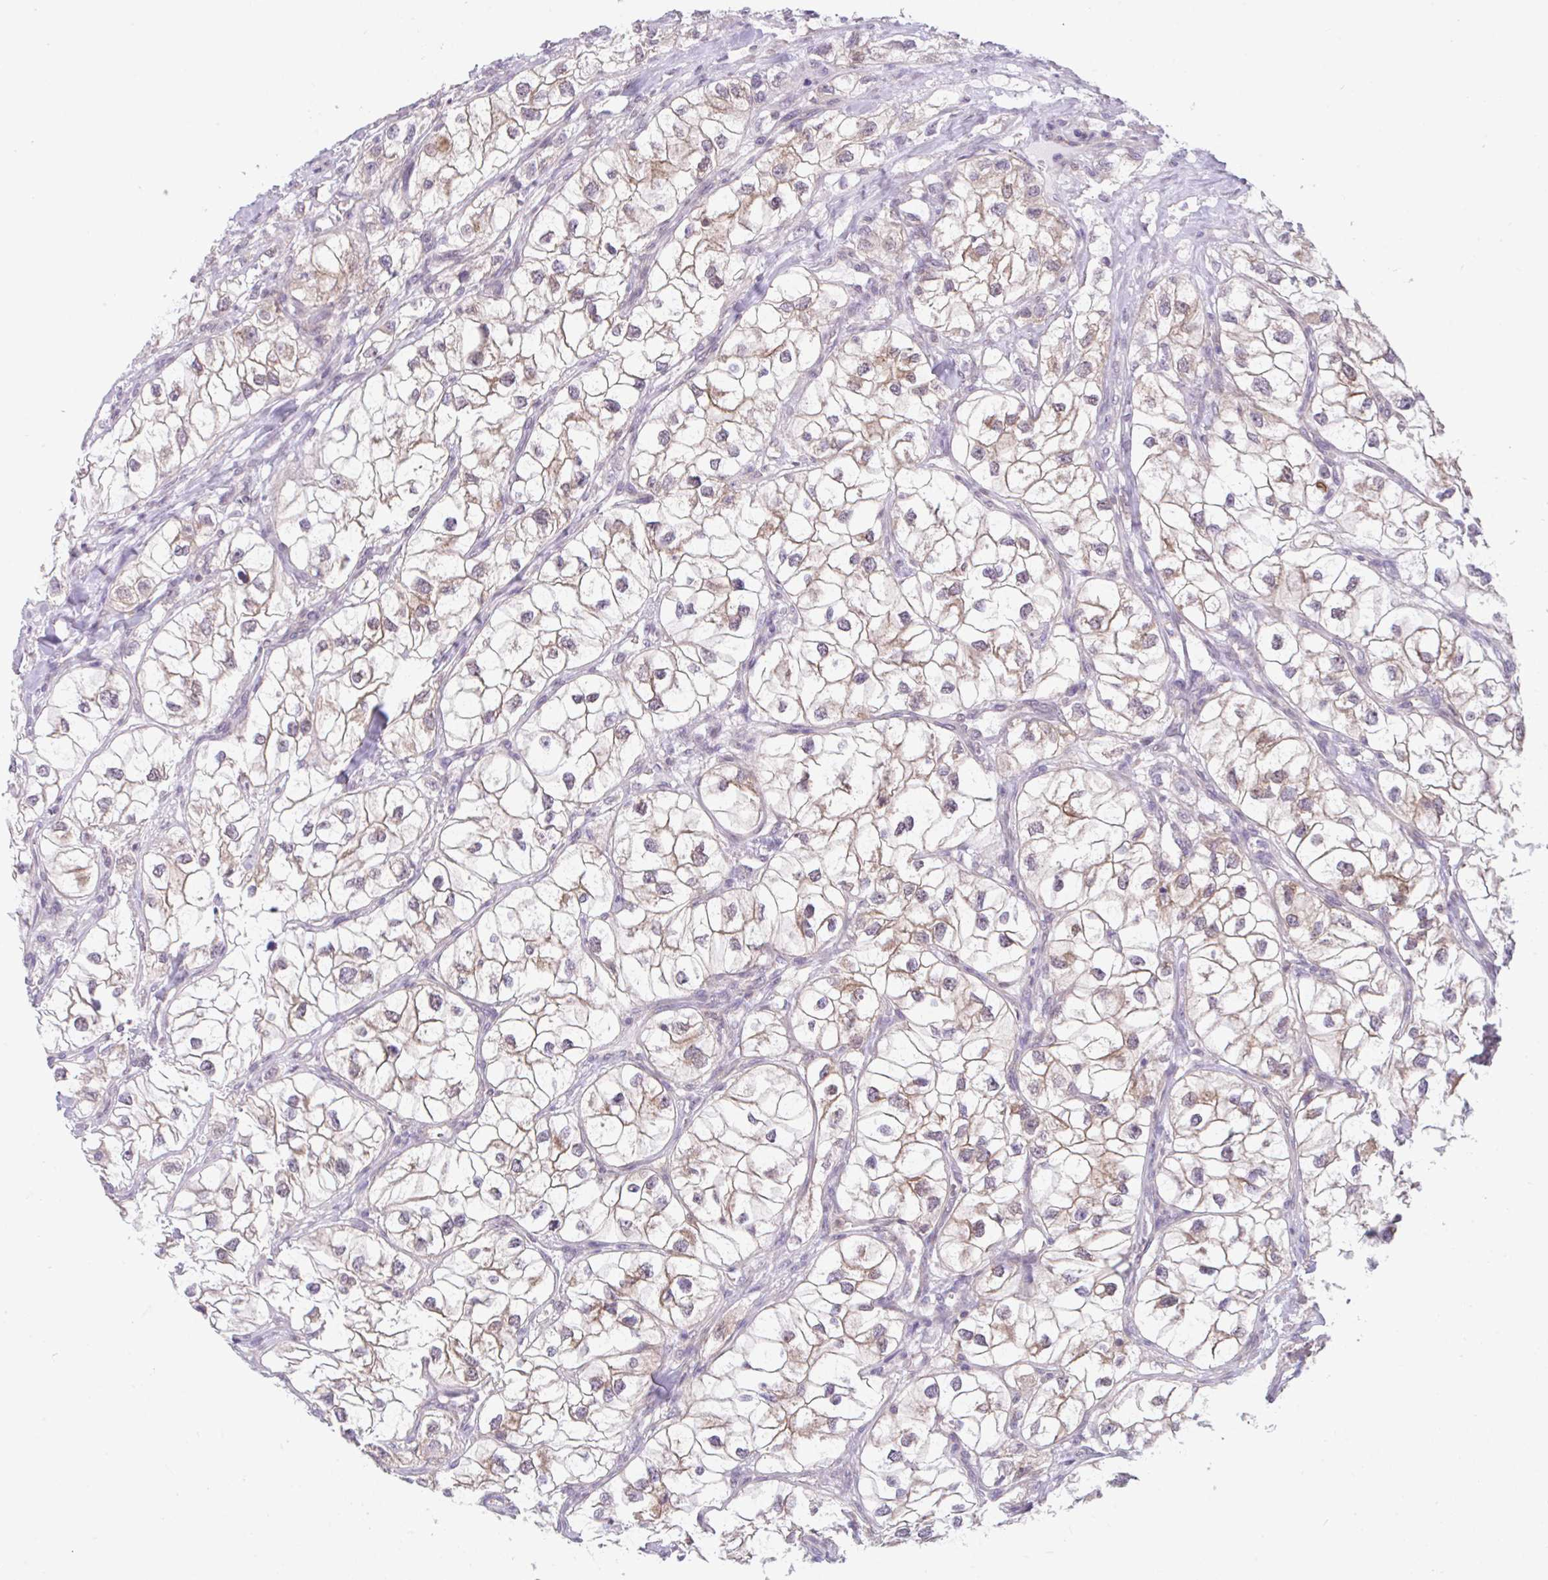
{"staining": {"intensity": "moderate", "quantity": ">75%", "location": "cytoplasmic/membranous"}, "tissue": "renal cancer", "cell_type": "Tumor cells", "image_type": "cancer", "snomed": [{"axis": "morphology", "description": "Adenocarcinoma, NOS"}, {"axis": "topography", "description": "Kidney"}], "caption": "IHC (DAB (3,3'-diaminobenzidine)) staining of renal adenocarcinoma shows moderate cytoplasmic/membranous protein positivity in approximately >75% of tumor cells.", "gene": "RALBP1", "patient": {"sex": "male", "age": 59}}